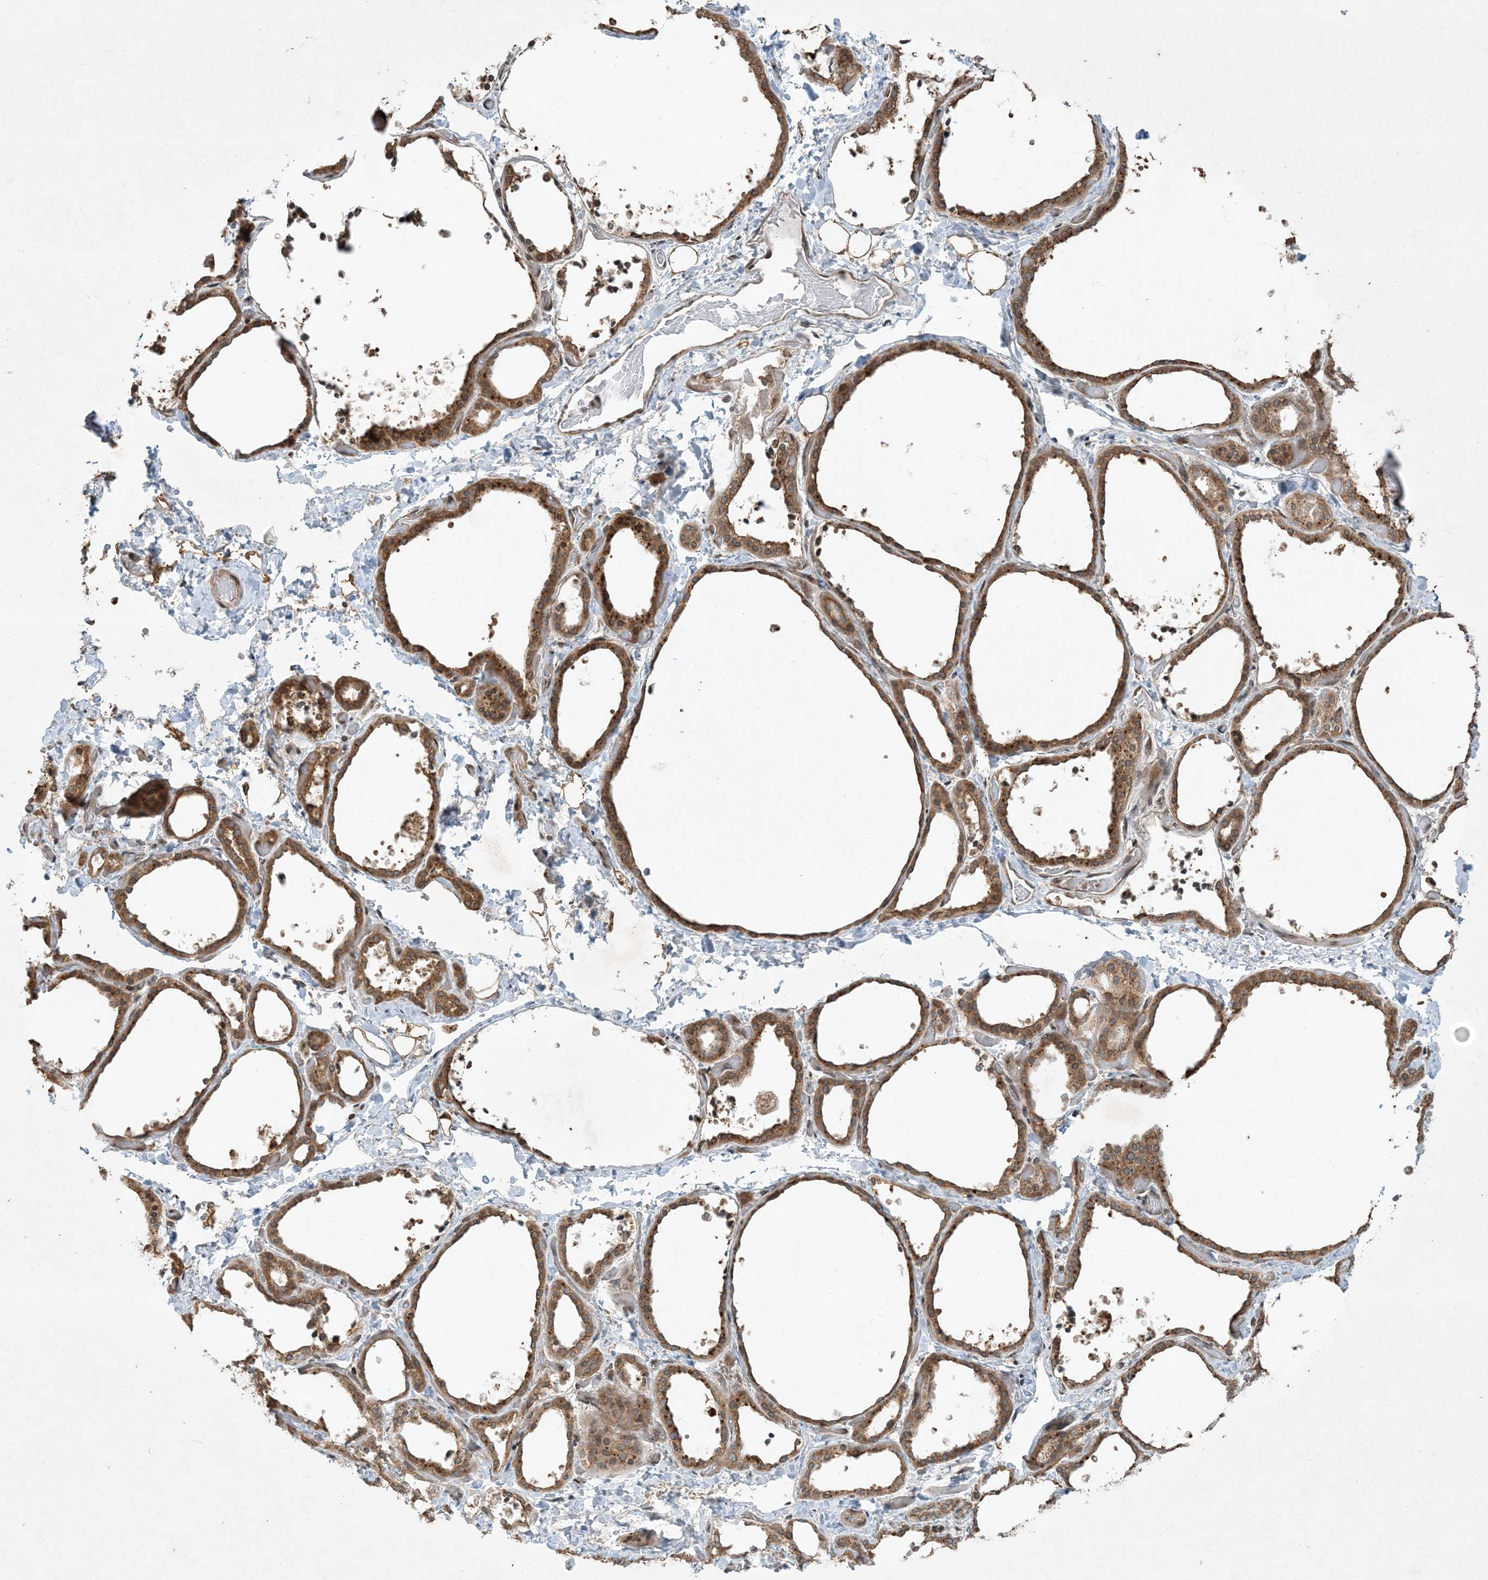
{"staining": {"intensity": "moderate", "quantity": ">75%", "location": "cytoplasmic/membranous"}, "tissue": "thyroid gland", "cell_type": "Glandular cells", "image_type": "normal", "snomed": [{"axis": "morphology", "description": "Normal tissue, NOS"}, {"axis": "topography", "description": "Thyroid gland"}], "caption": "This image reveals immunohistochemistry staining of unremarkable thyroid gland, with medium moderate cytoplasmic/membranous expression in approximately >75% of glandular cells.", "gene": "COMMD8", "patient": {"sex": "female", "age": 44}}